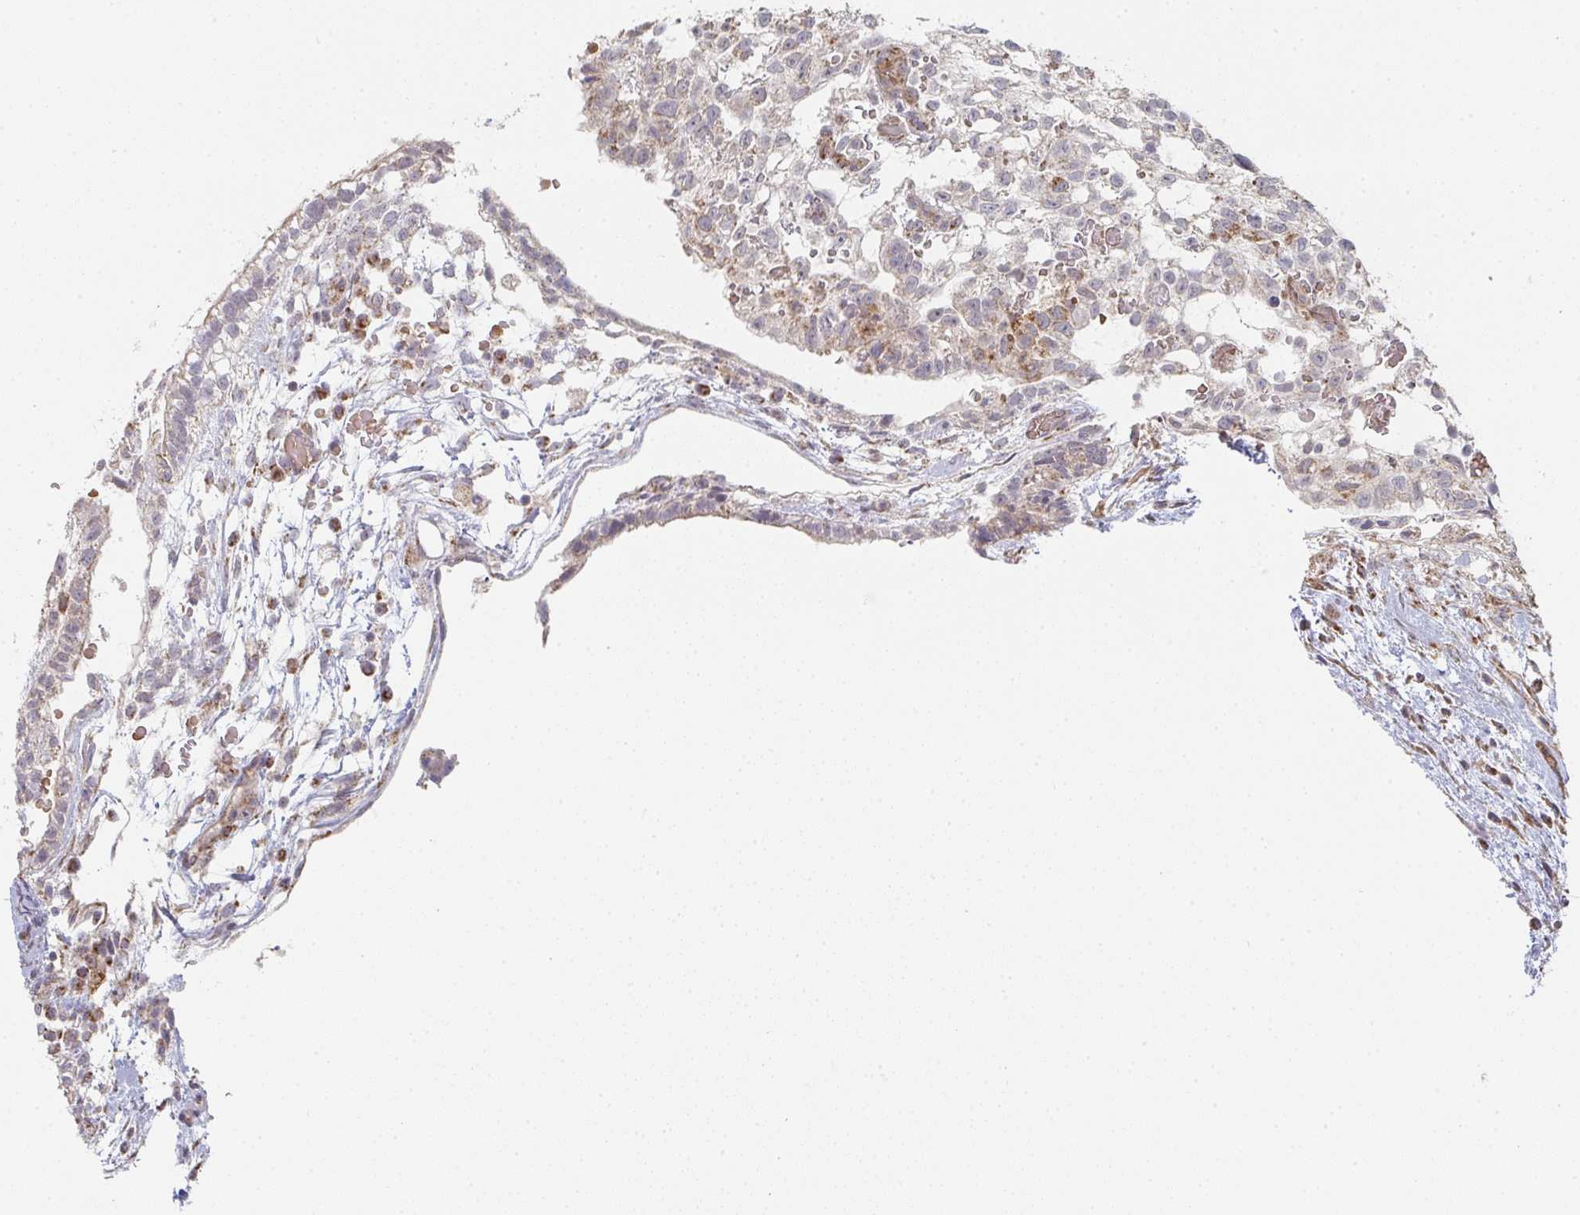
{"staining": {"intensity": "moderate", "quantity": "<25%", "location": "cytoplasmic/membranous"}, "tissue": "testis cancer", "cell_type": "Tumor cells", "image_type": "cancer", "snomed": [{"axis": "morphology", "description": "Carcinoma, Embryonal, NOS"}, {"axis": "topography", "description": "Testis"}], "caption": "Immunohistochemical staining of testis cancer (embryonal carcinoma) exhibits low levels of moderate cytoplasmic/membranous staining in about <25% of tumor cells.", "gene": "ZNF526", "patient": {"sex": "male", "age": 32}}